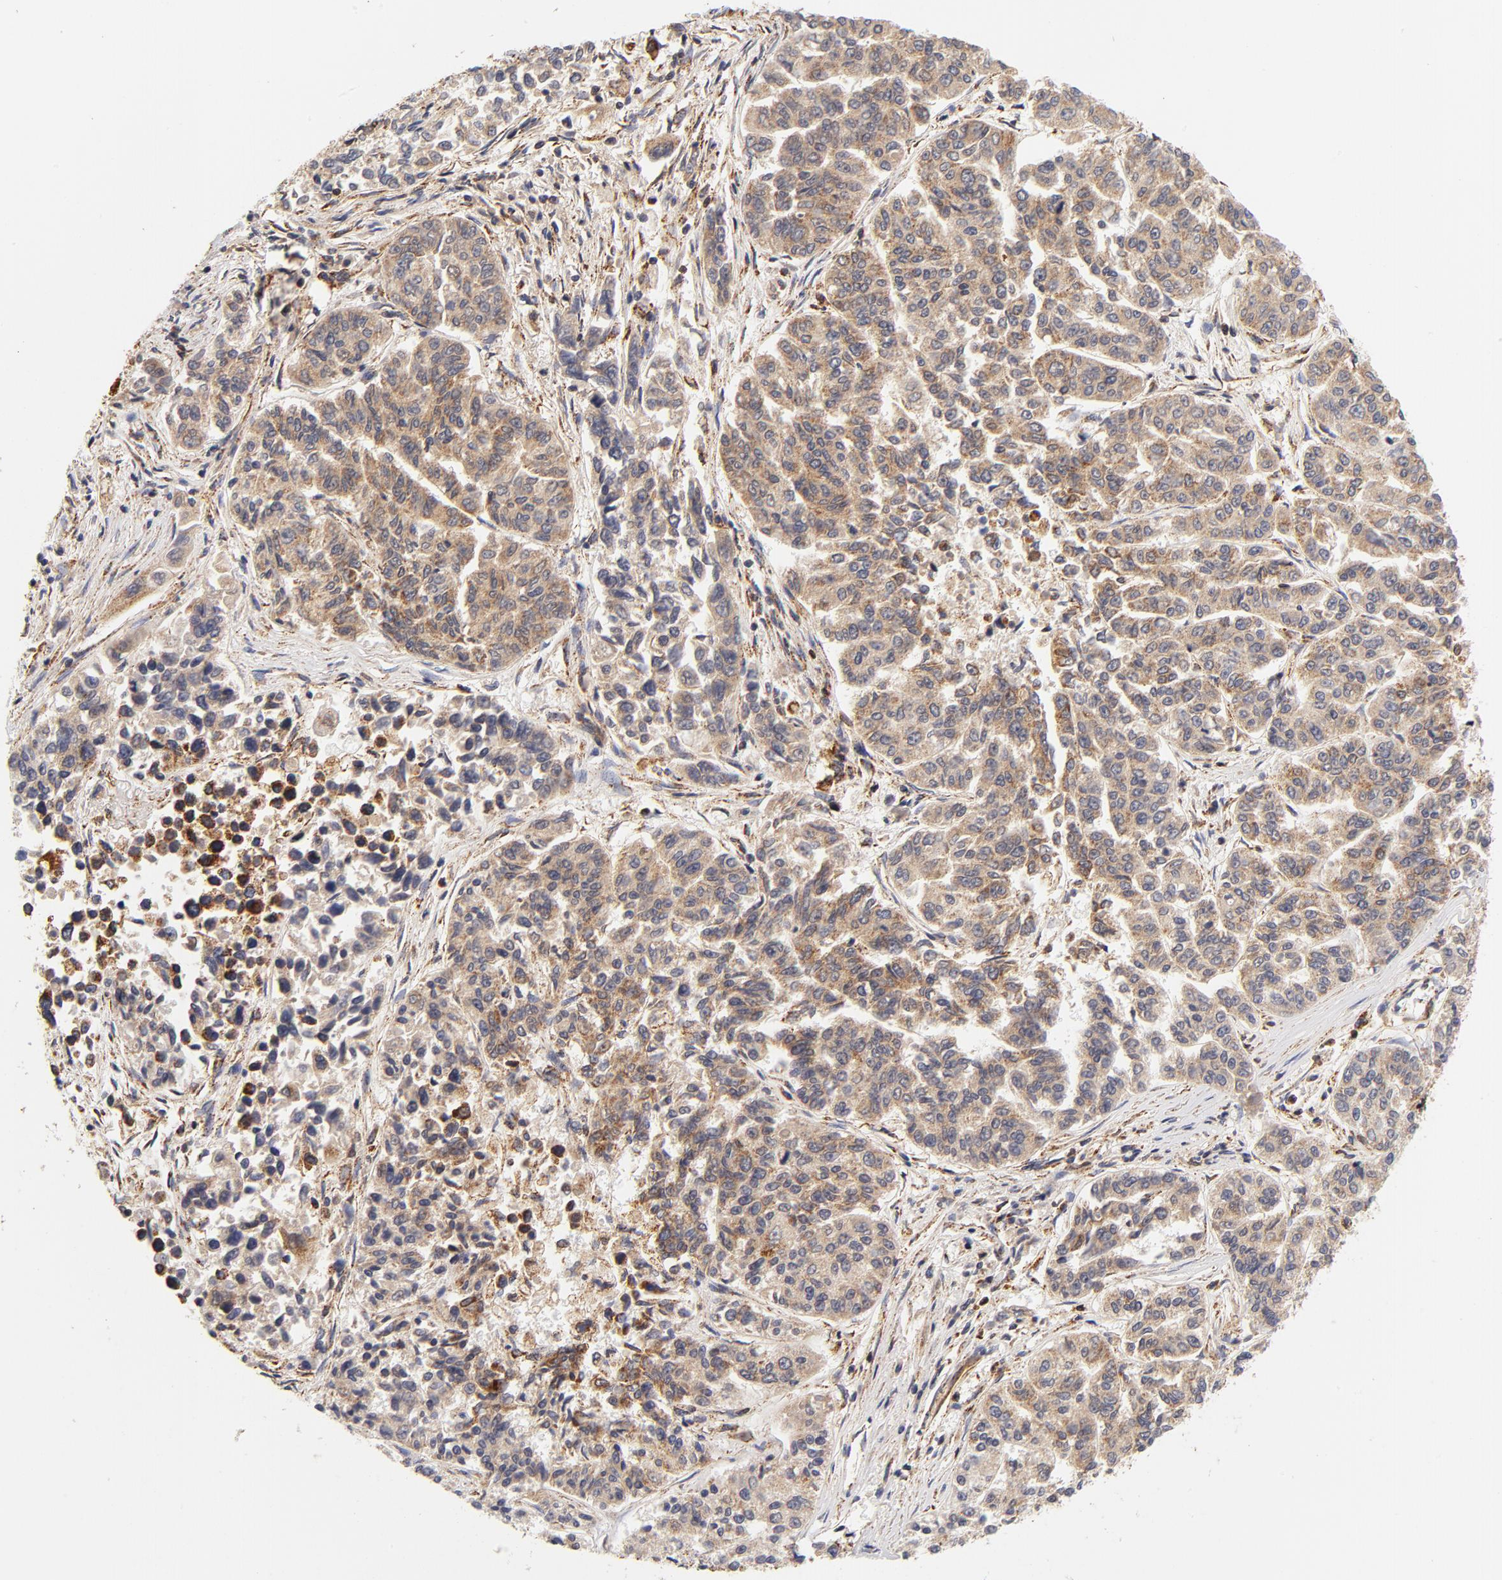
{"staining": {"intensity": "weak", "quantity": ">75%", "location": "cytoplasmic/membranous"}, "tissue": "lung cancer", "cell_type": "Tumor cells", "image_type": "cancer", "snomed": [{"axis": "morphology", "description": "Adenocarcinoma, NOS"}, {"axis": "topography", "description": "Lung"}], "caption": "Human adenocarcinoma (lung) stained for a protein (brown) reveals weak cytoplasmic/membranous positive positivity in about >75% of tumor cells.", "gene": "ECHS1", "patient": {"sex": "male", "age": 84}}